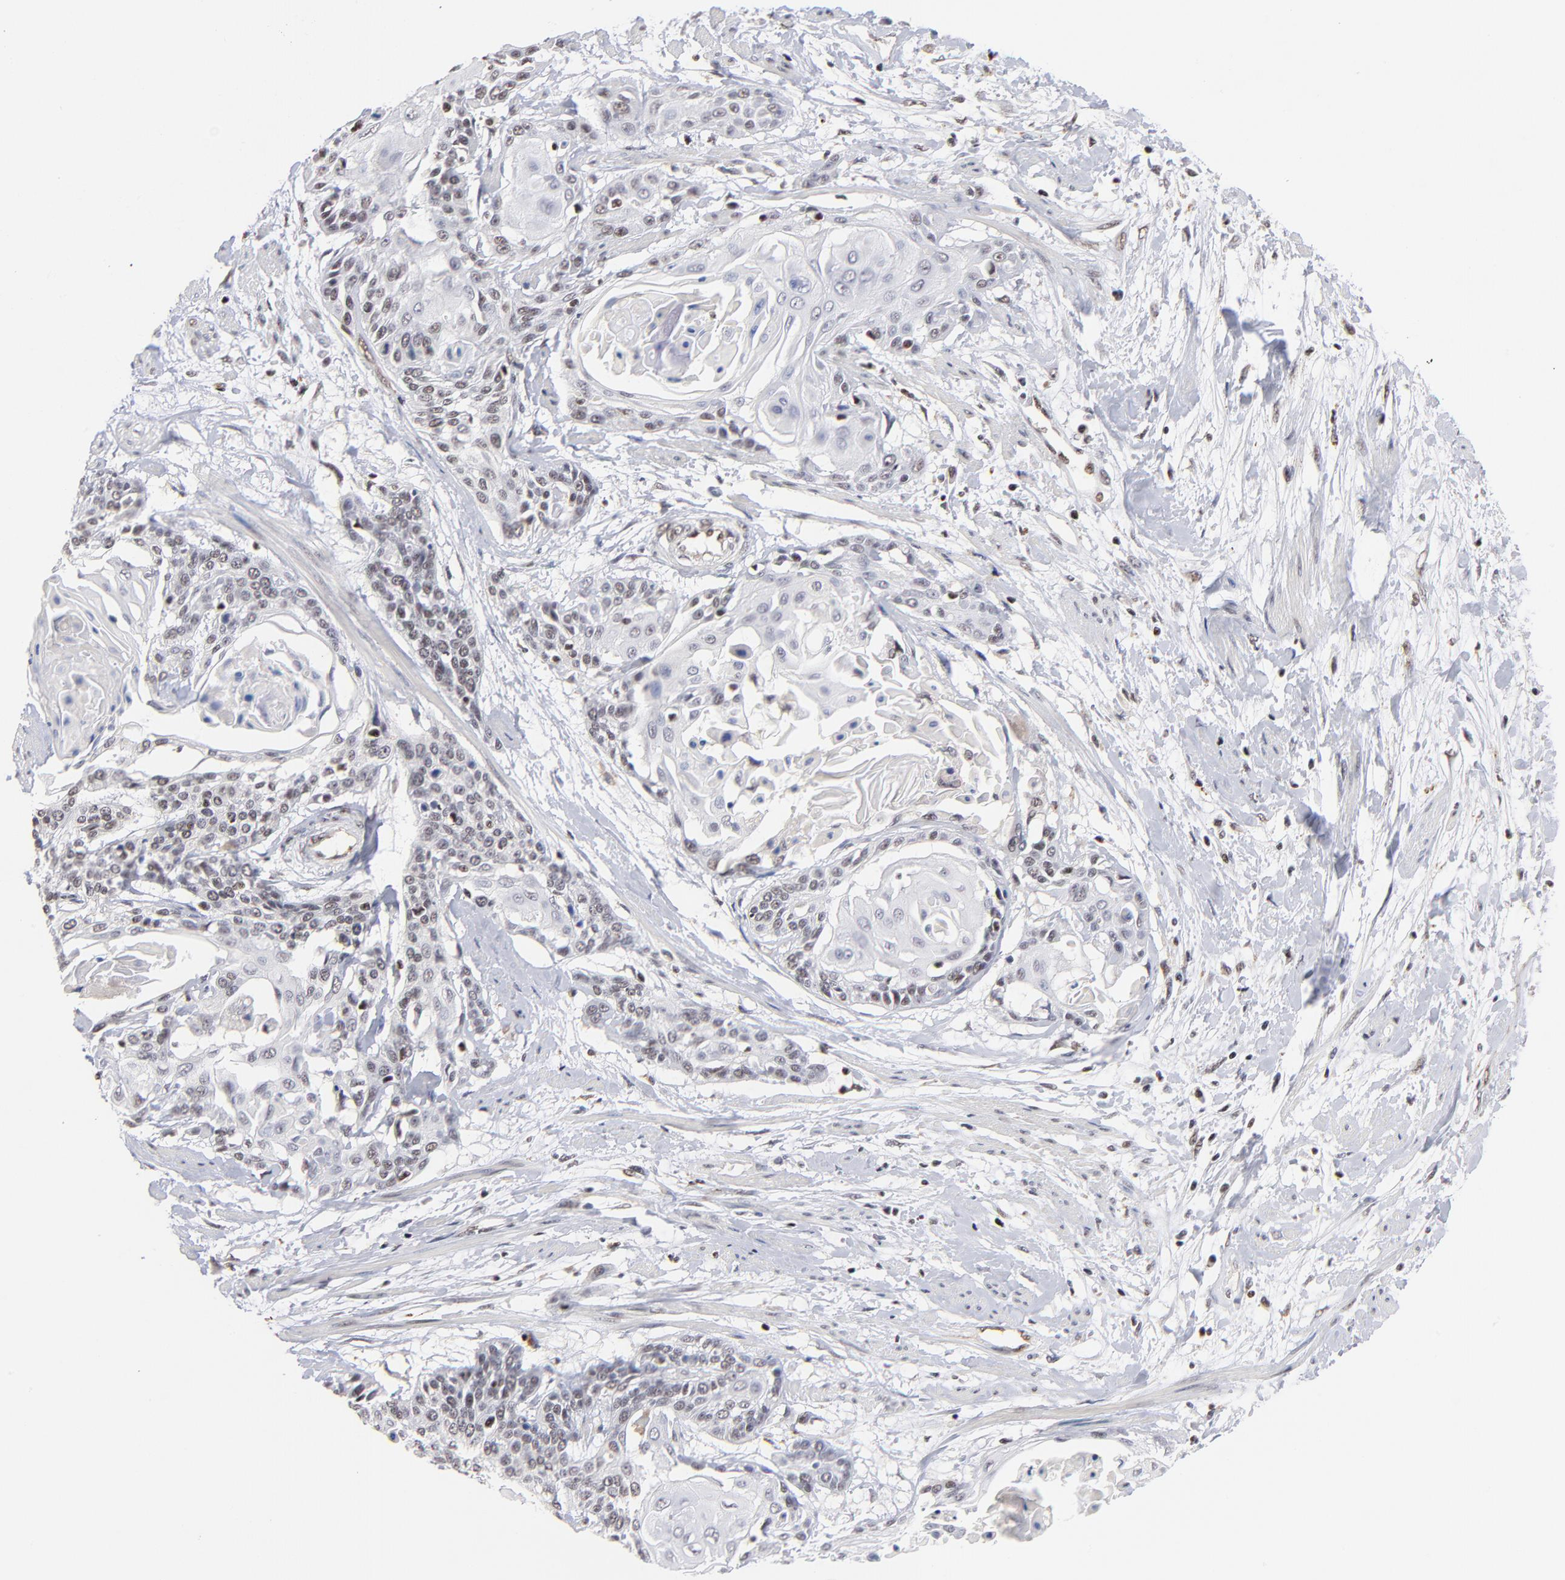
{"staining": {"intensity": "weak", "quantity": "25%-75%", "location": "nuclear"}, "tissue": "cervical cancer", "cell_type": "Tumor cells", "image_type": "cancer", "snomed": [{"axis": "morphology", "description": "Squamous cell carcinoma, NOS"}, {"axis": "topography", "description": "Cervix"}], "caption": "DAB (3,3'-diaminobenzidine) immunohistochemical staining of human cervical squamous cell carcinoma displays weak nuclear protein expression in approximately 25%-75% of tumor cells. (DAB (3,3'-diaminobenzidine) = brown stain, brightfield microscopy at high magnification).", "gene": "GABPA", "patient": {"sex": "female", "age": 57}}